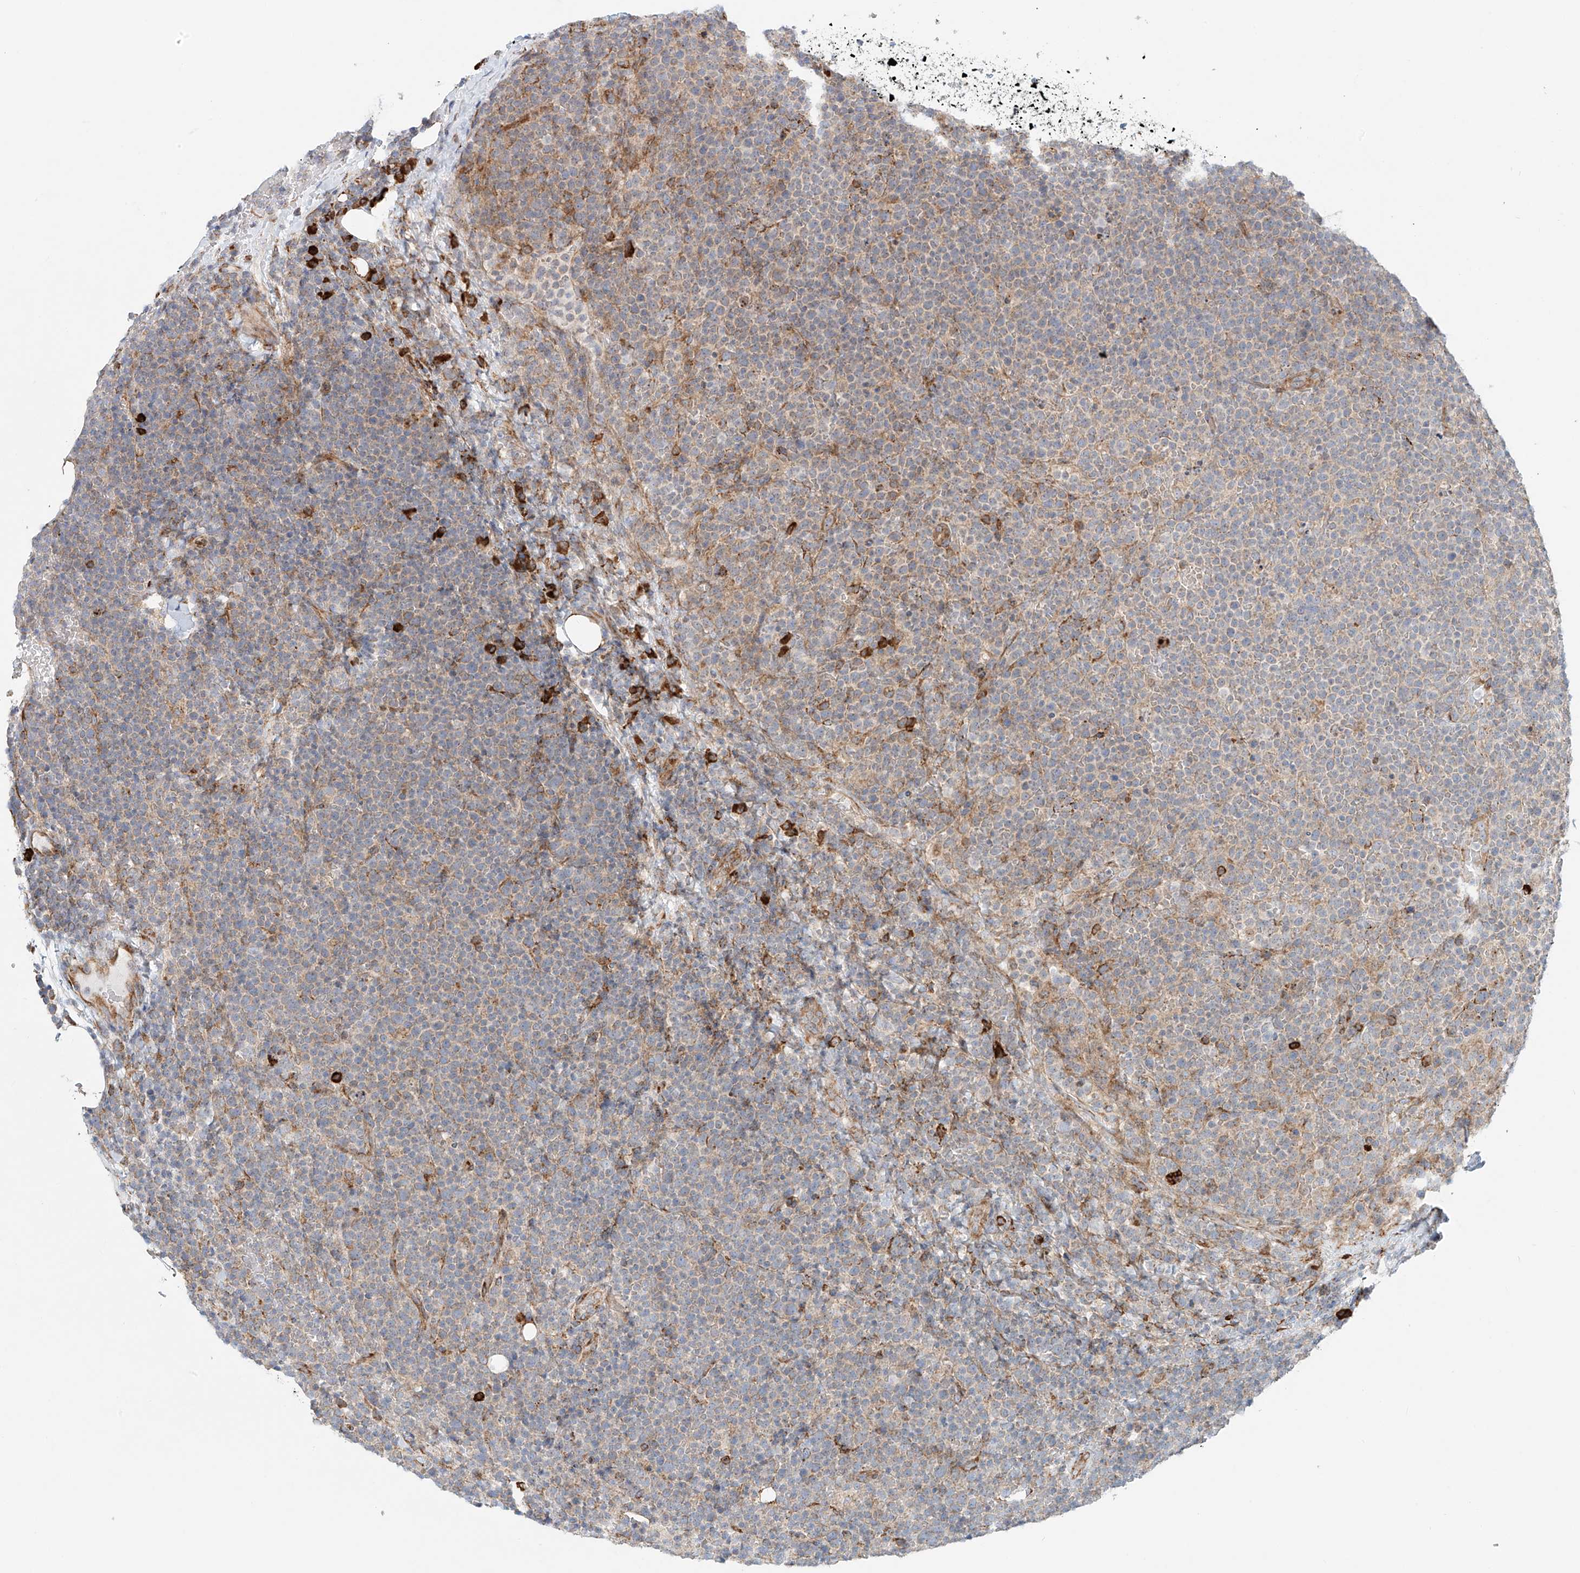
{"staining": {"intensity": "weak", "quantity": "<25%", "location": "cytoplasmic/membranous"}, "tissue": "lymphoma", "cell_type": "Tumor cells", "image_type": "cancer", "snomed": [{"axis": "morphology", "description": "Malignant lymphoma, non-Hodgkin's type, High grade"}, {"axis": "topography", "description": "Lymph node"}], "caption": "The photomicrograph displays no staining of tumor cells in malignant lymphoma, non-Hodgkin's type (high-grade).", "gene": "EIPR1", "patient": {"sex": "male", "age": 61}}